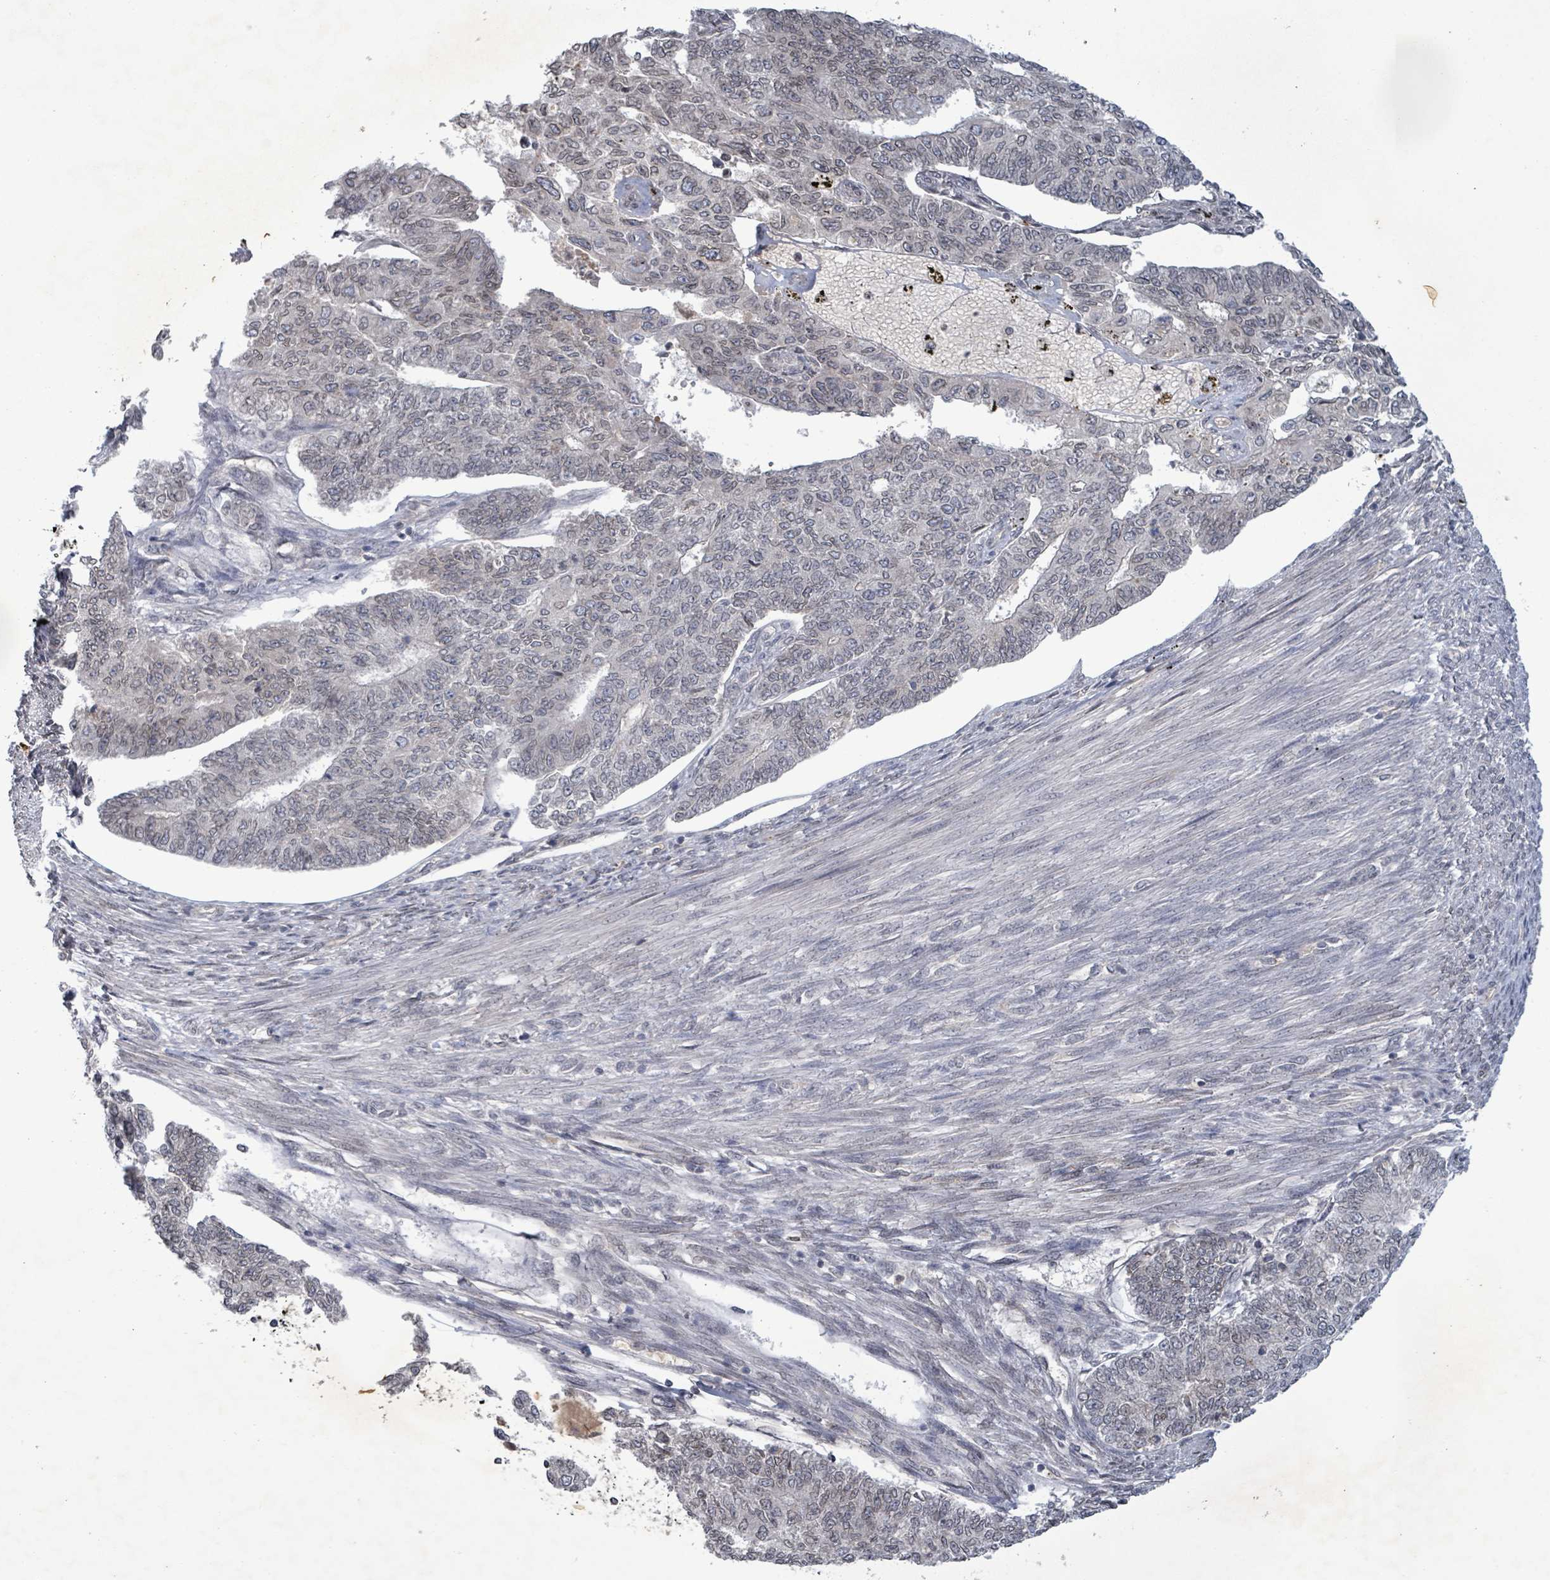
{"staining": {"intensity": "negative", "quantity": "none", "location": "none"}, "tissue": "endometrial cancer", "cell_type": "Tumor cells", "image_type": "cancer", "snomed": [{"axis": "morphology", "description": "Adenocarcinoma, NOS"}, {"axis": "topography", "description": "Endometrium"}], "caption": "Immunohistochemistry of human endometrial cancer exhibits no staining in tumor cells.", "gene": "GRM8", "patient": {"sex": "female", "age": 32}}